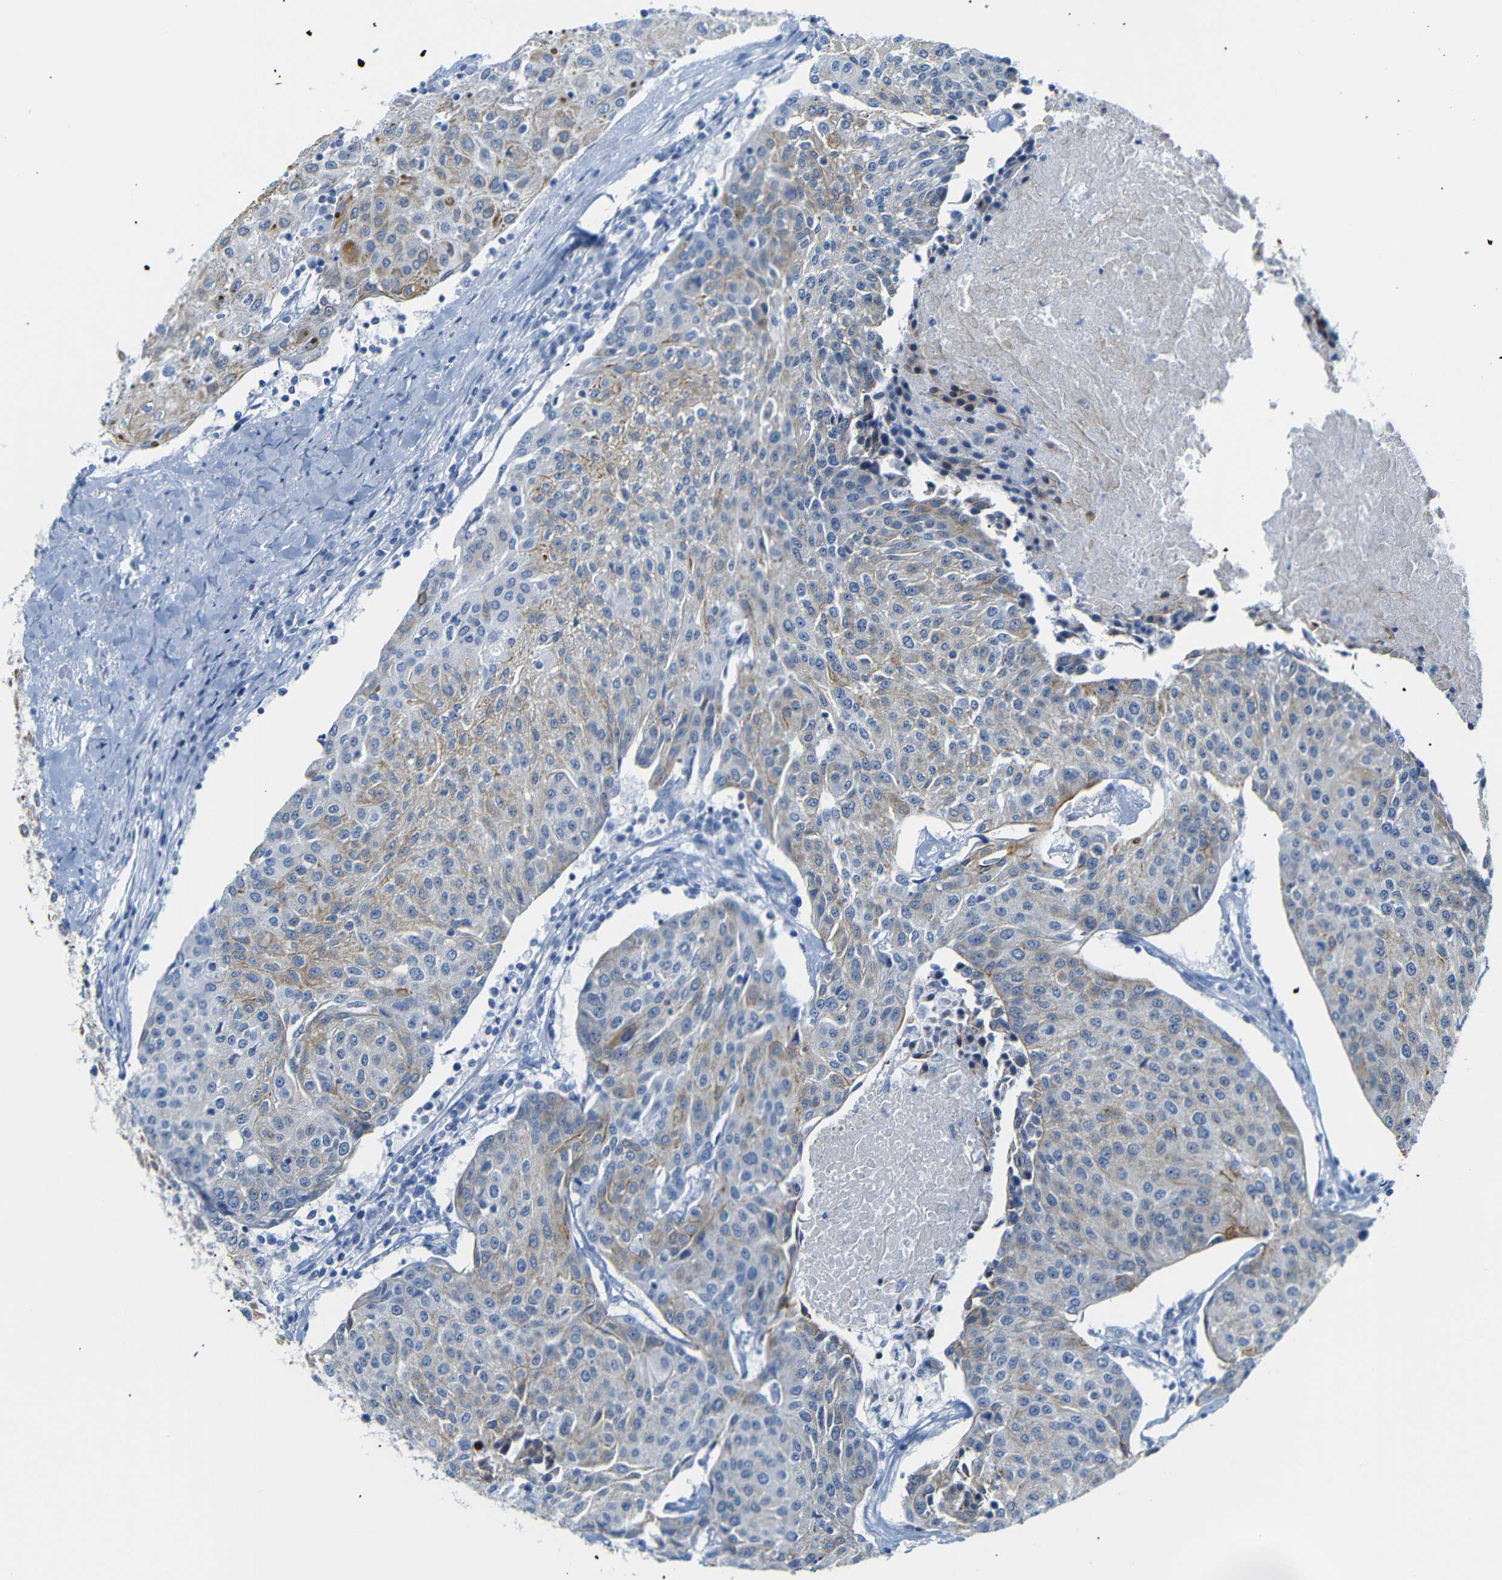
{"staining": {"intensity": "weak", "quantity": "25%-75%", "location": "cytoplasmic/membranous"}, "tissue": "urothelial cancer", "cell_type": "Tumor cells", "image_type": "cancer", "snomed": [{"axis": "morphology", "description": "Urothelial carcinoma, High grade"}, {"axis": "topography", "description": "Urinary bladder"}], "caption": "Human urothelial cancer stained with a protein marker displays weak staining in tumor cells.", "gene": "DYNAP", "patient": {"sex": "female", "age": 85}}